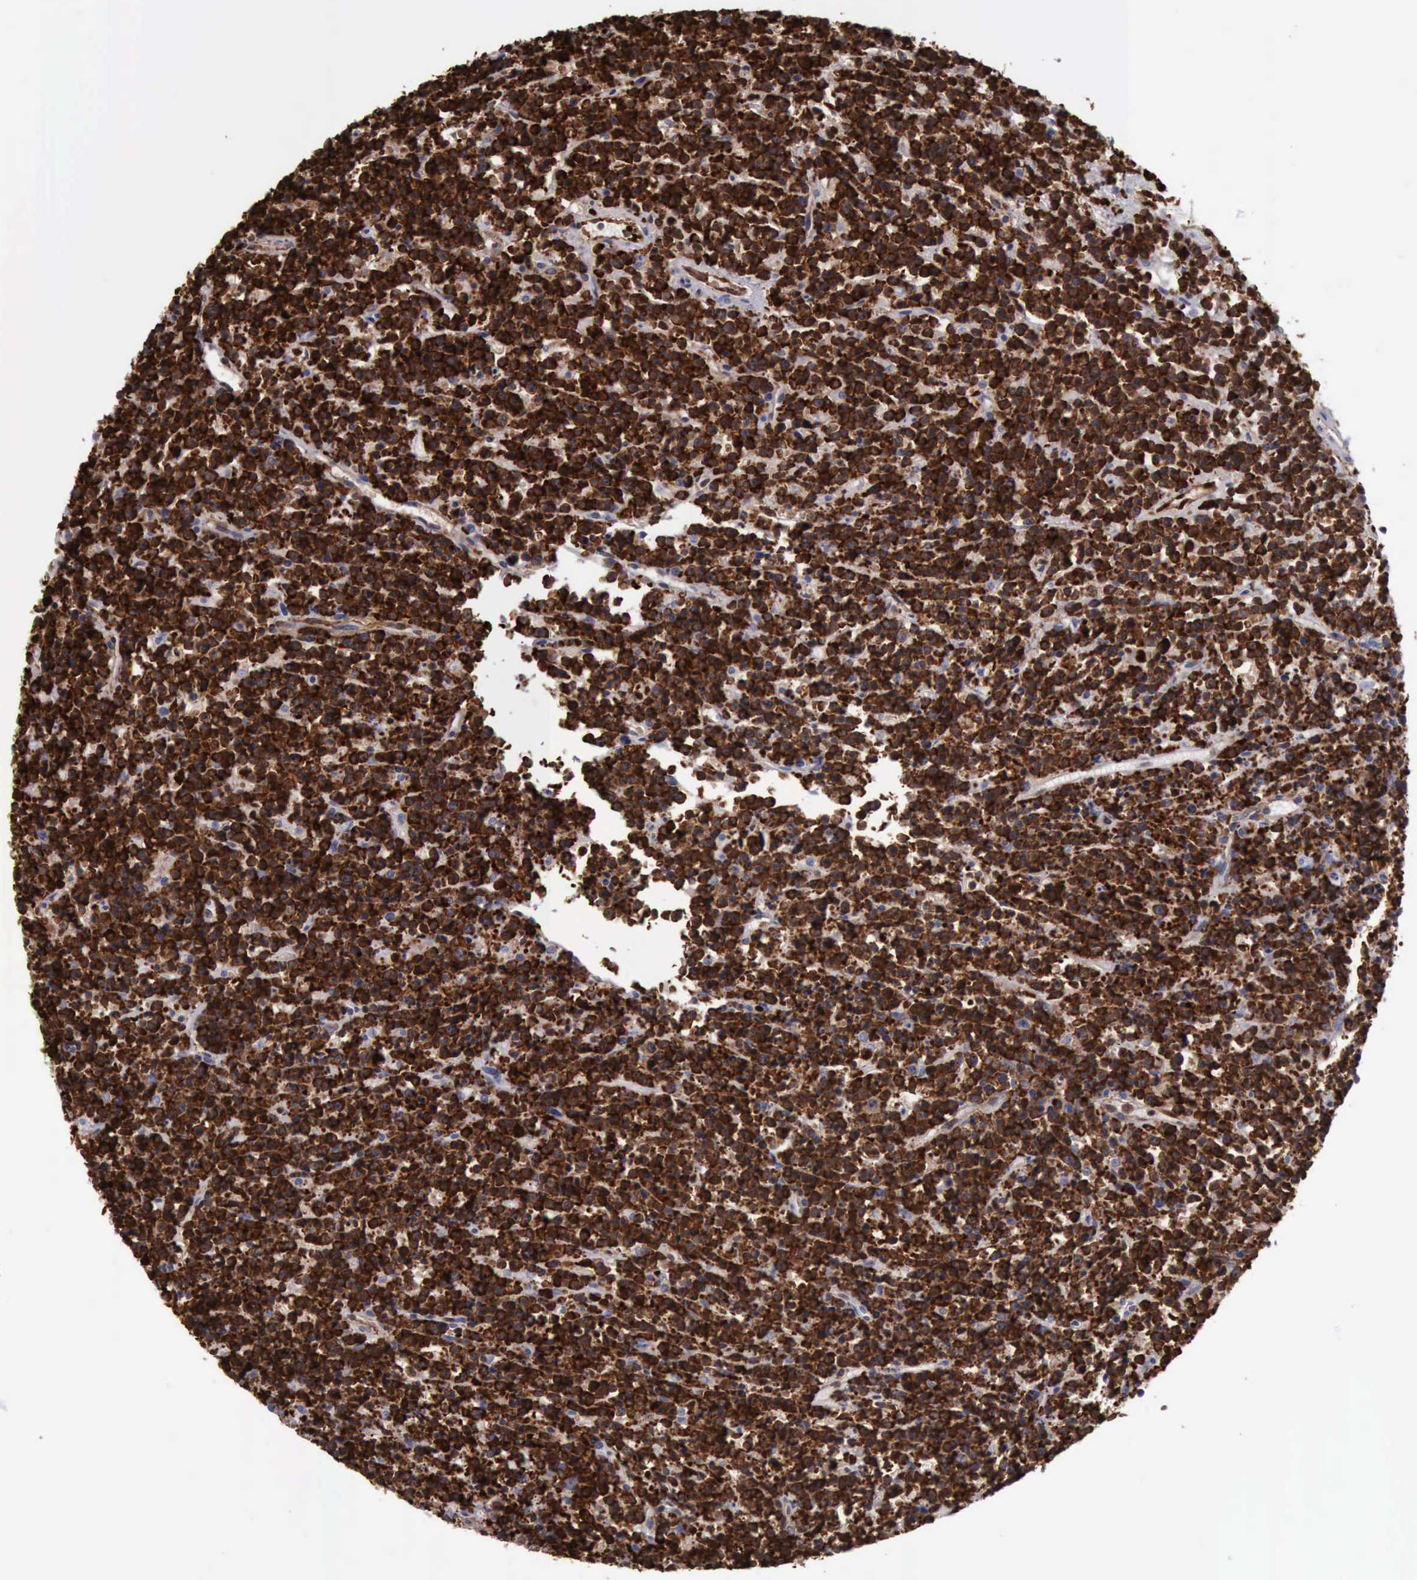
{"staining": {"intensity": "strong", "quantity": ">75%", "location": "cytoplasmic/membranous,nuclear"}, "tissue": "lymphoma", "cell_type": "Tumor cells", "image_type": "cancer", "snomed": [{"axis": "morphology", "description": "Malignant lymphoma, non-Hodgkin's type, High grade"}, {"axis": "topography", "description": "Ovary"}], "caption": "Immunohistochemical staining of human lymphoma exhibits high levels of strong cytoplasmic/membranous and nuclear positivity in about >75% of tumor cells.", "gene": "PDCD4", "patient": {"sex": "female", "age": 56}}